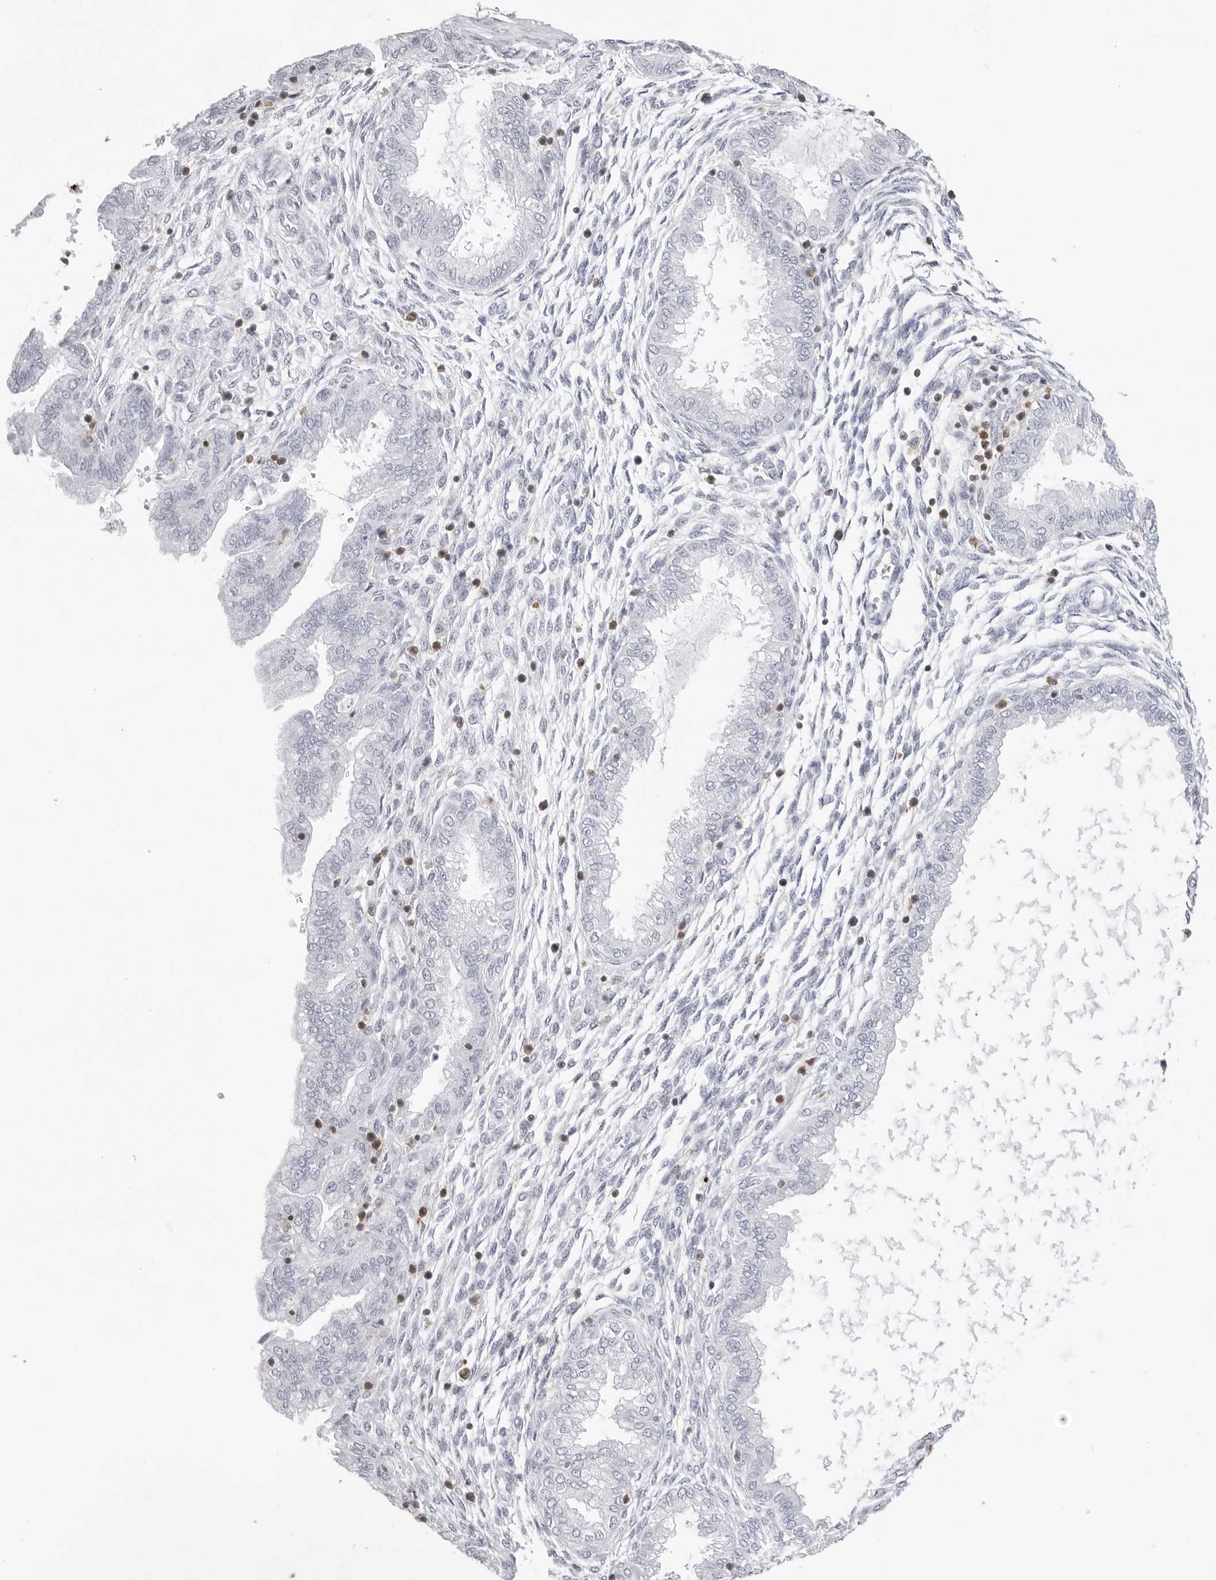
{"staining": {"intensity": "negative", "quantity": "none", "location": "none"}, "tissue": "endometrium", "cell_type": "Cells in endometrial stroma", "image_type": "normal", "snomed": [{"axis": "morphology", "description": "Normal tissue, NOS"}, {"axis": "topography", "description": "Endometrium"}], "caption": "A high-resolution micrograph shows immunohistochemistry staining of normal endometrium, which exhibits no significant expression in cells in endometrial stroma.", "gene": "FMNL1", "patient": {"sex": "female", "age": 33}}